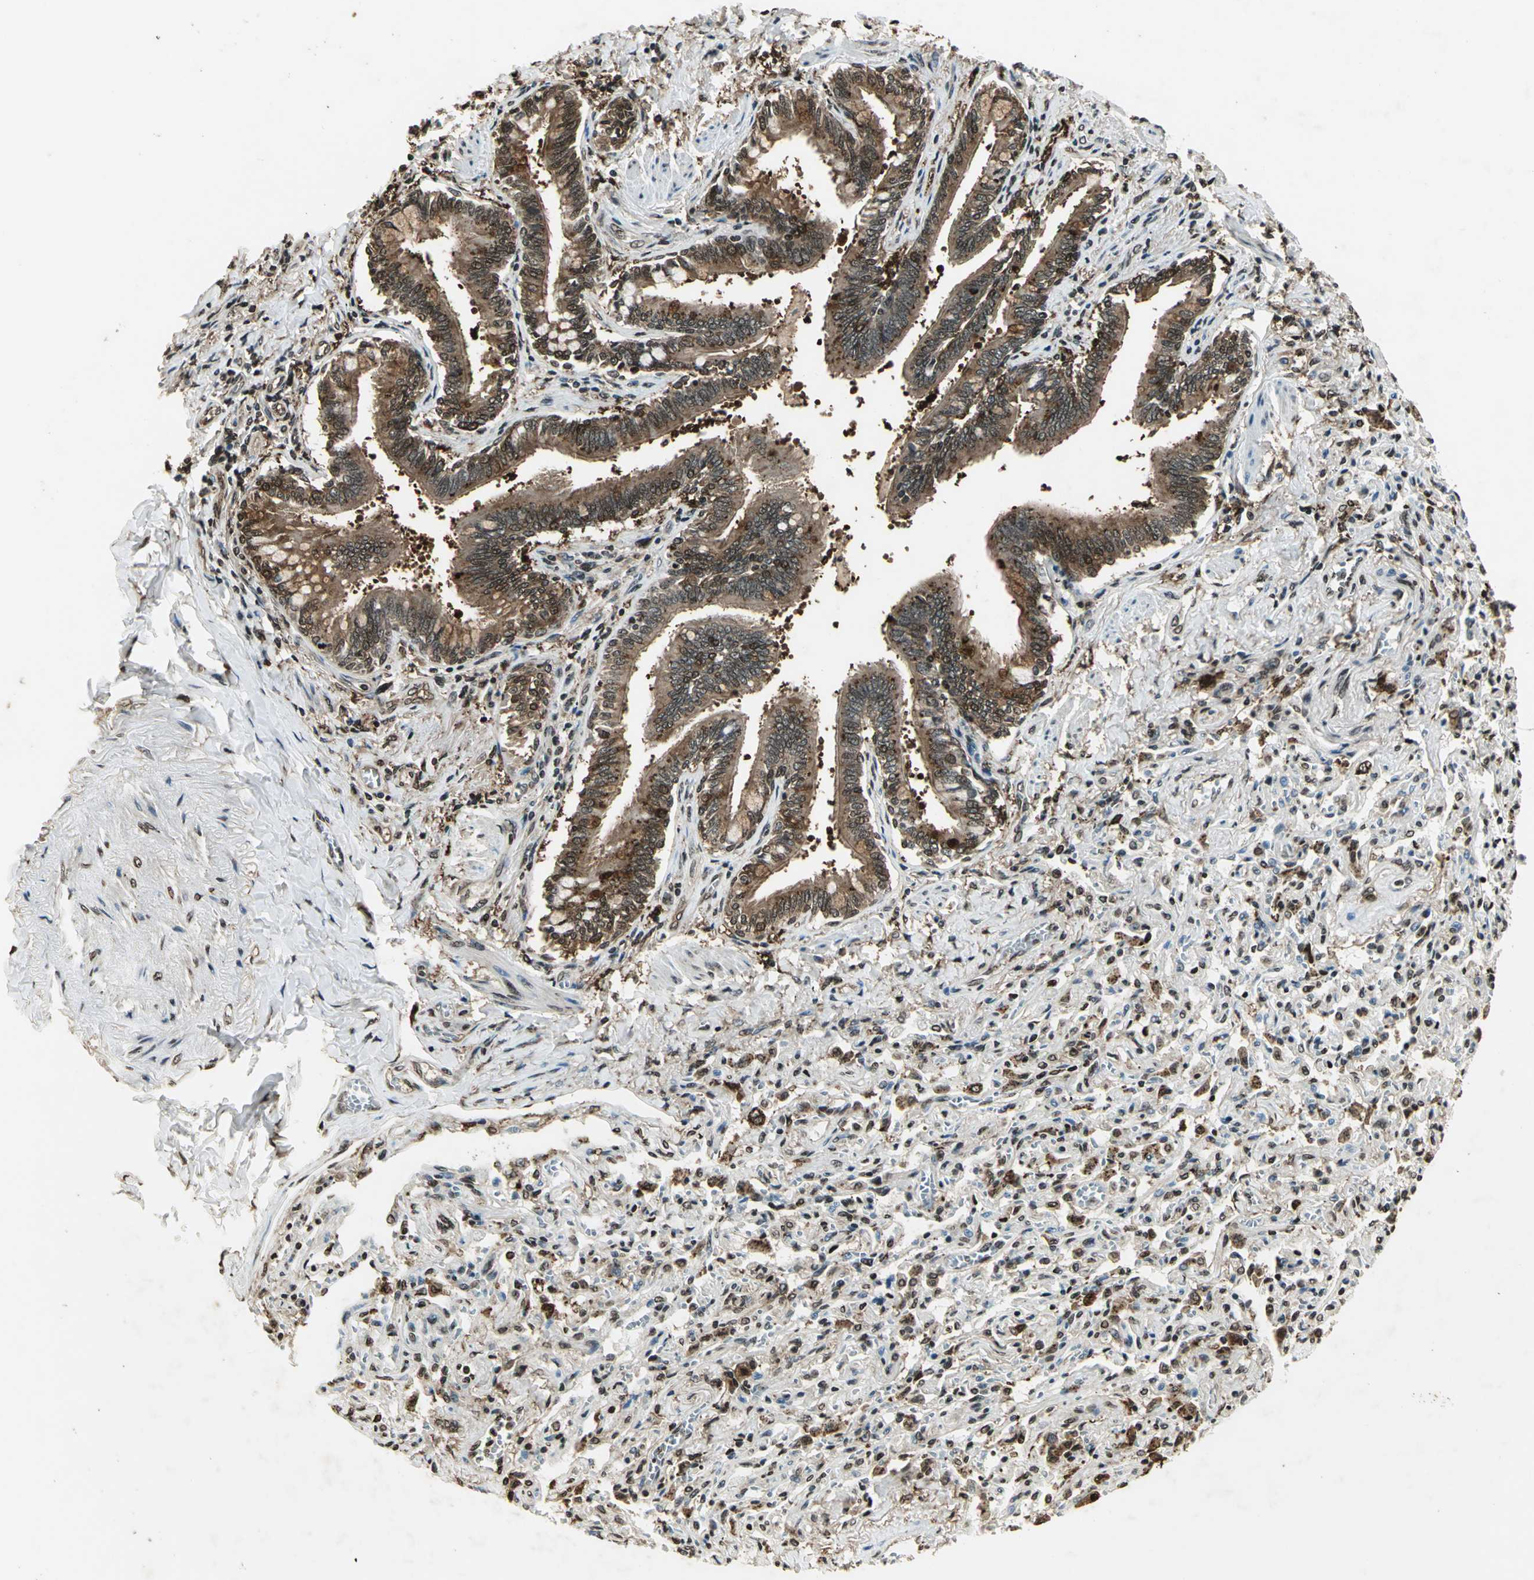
{"staining": {"intensity": "strong", "quantity": ">75%", "location": "cytoplasmic/membranous"}, "tissue": "bronchus", "cell_type": "Respiratory epithelial cells", "image_type": "normal", "snomed": [{"axis": "morphology", "description": "Normal tissue, NOS"}, {"axis": "topography", "description": "Lung"}], "caption": "DAB (3,3'-diaminobenzidine) immunohistochemical staining of unremarkable human bronchus exhibits strong cytoplasmic/membranous protein positivity in approximately >75% of respiratory epithelial cells.", "gene": "LGALS3", "patient": {"sex": "male", "age": 64}}